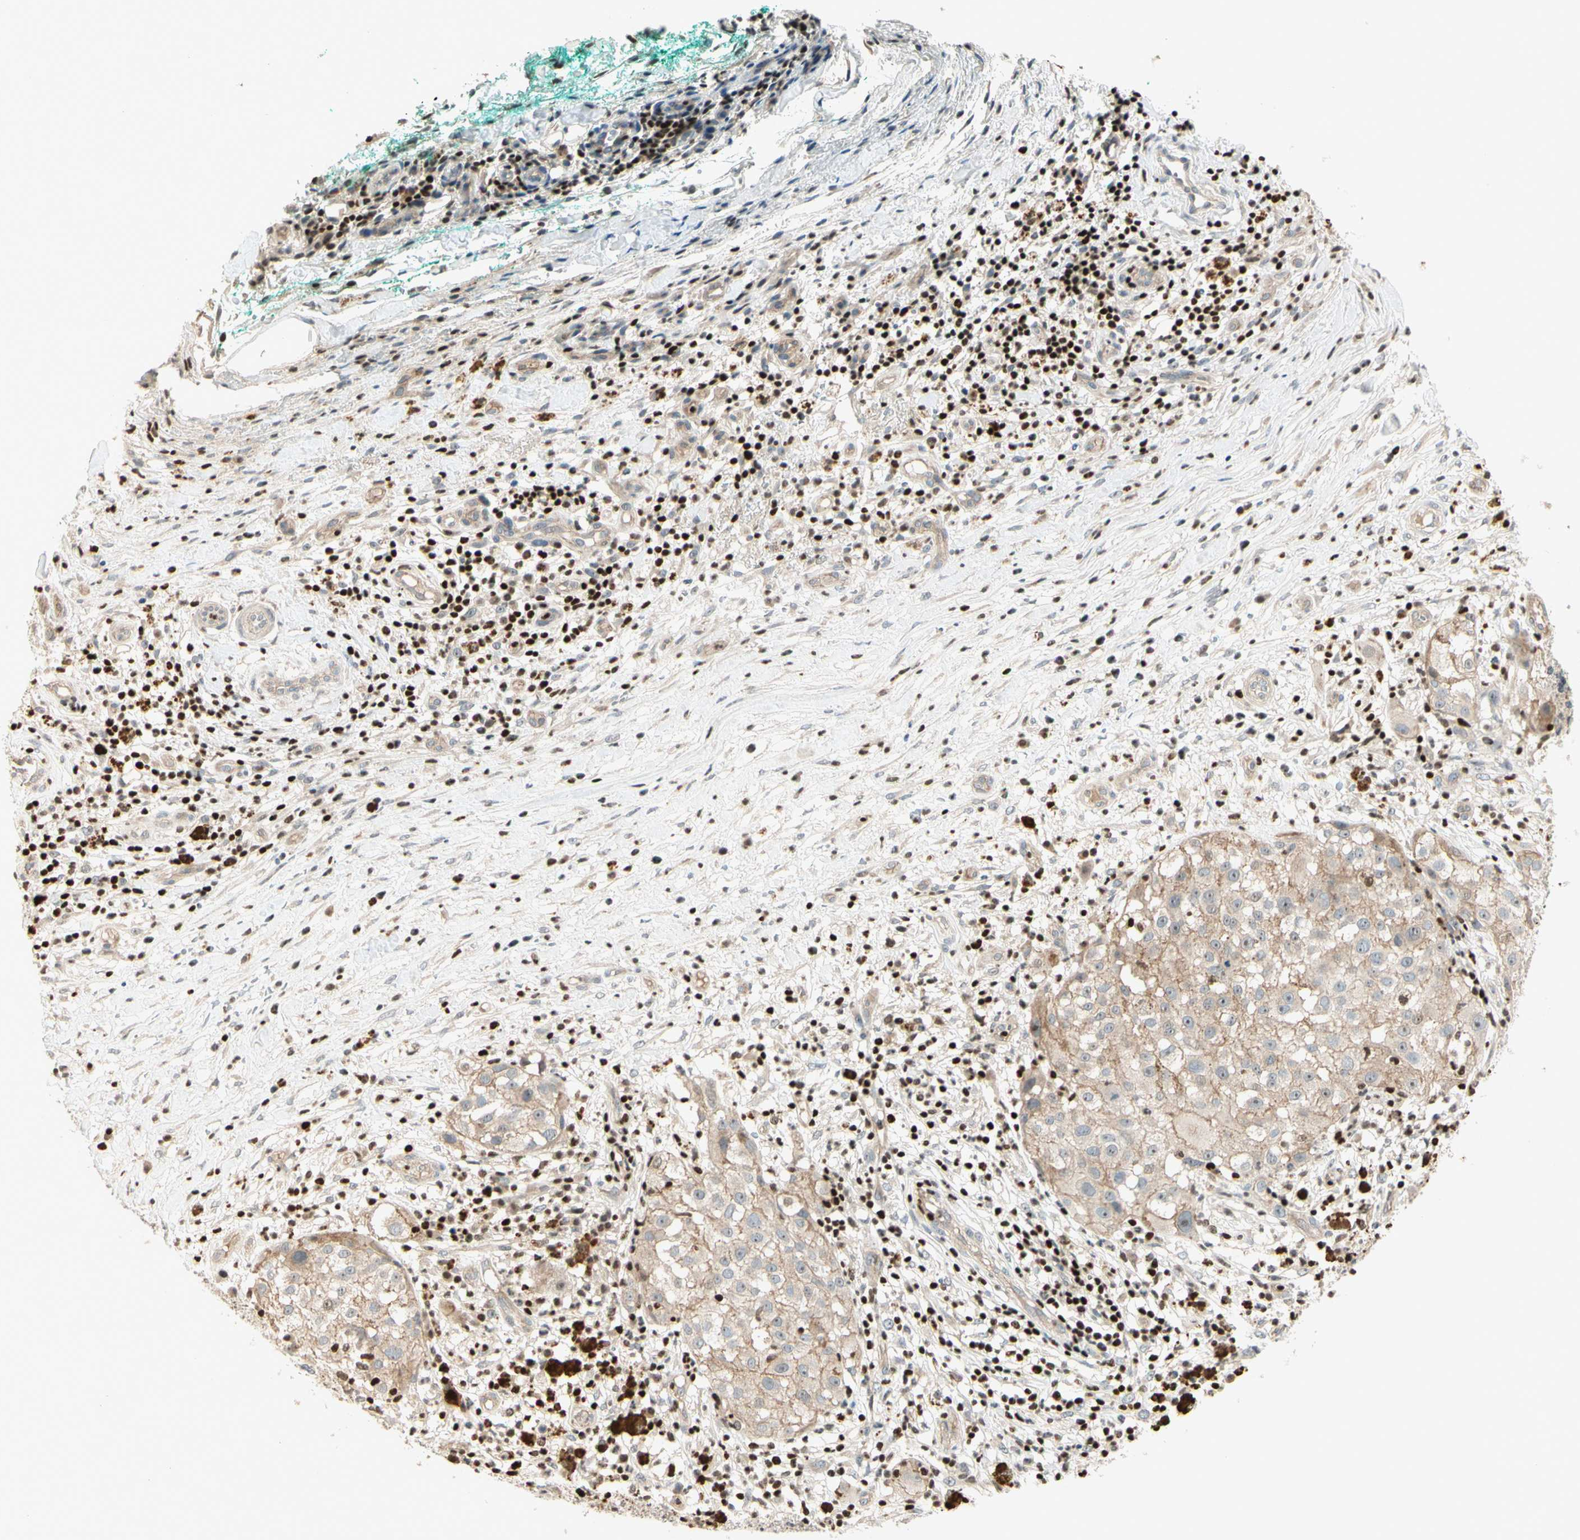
{"staining": {"intensity": "weak", "quantity": ">75%", "location": "cytoplasmic/membranous"}, "tissue": "melanoma", "cell_type": "Tumor cells", "image_type": "cancer", "snomed": [{"axis": "morphology", "description": "Necrosis, NOS"}, {"axis": "morphology", "description": "Malignant melanoma, NOS"}, {"axis": "topography", "description": "Skin"}], "caption": "Malignant melanoma stained for a protein displays weak cytoplasmic/membranous positivity in tumor cells.", "gene": "NFYA", "patient": {"sex": "female", "age": 87}}